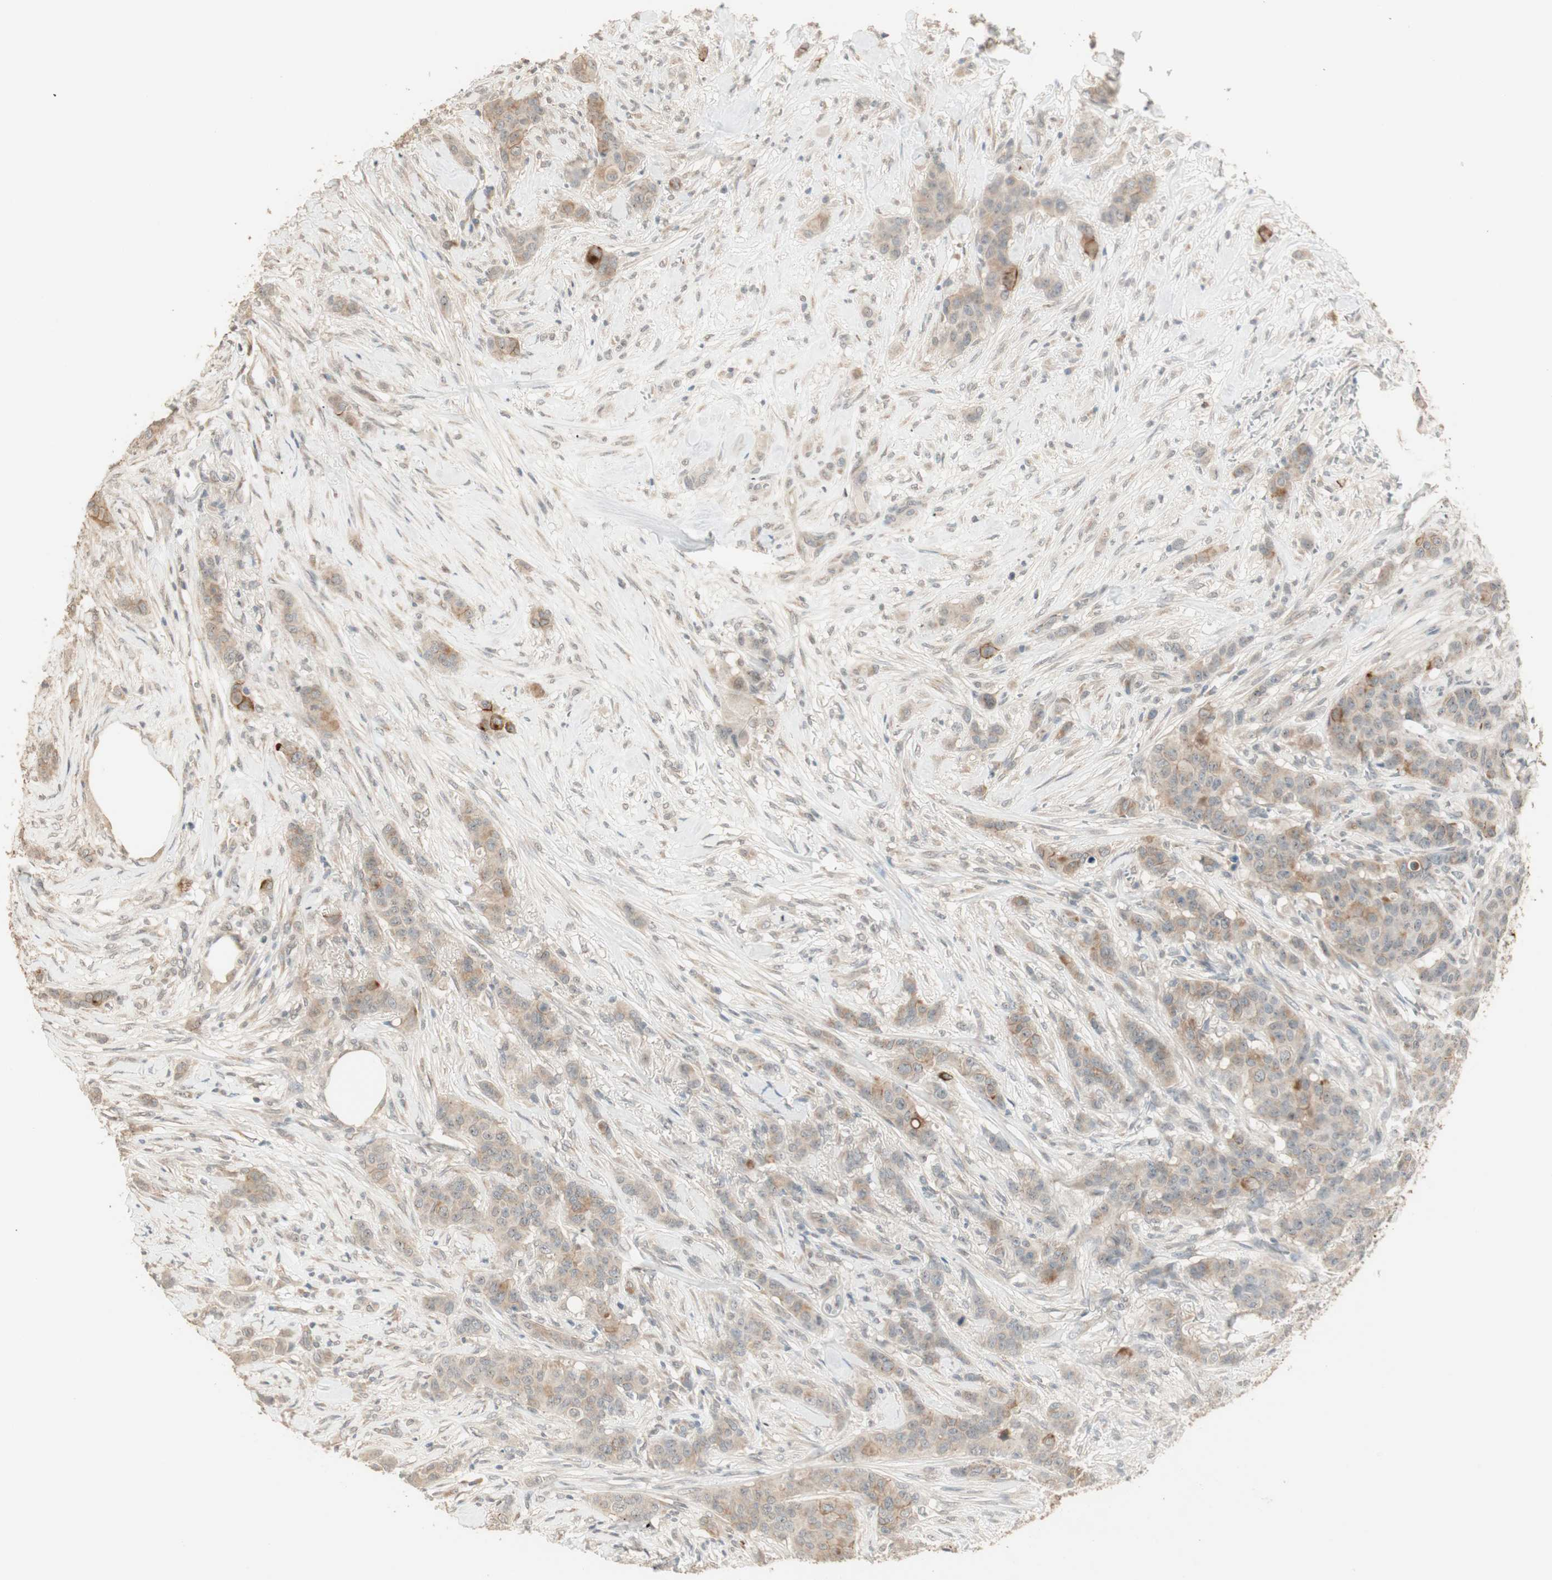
{"staining": {"intensity": "weak", "quantity": ">75%", "location": "cytoplasmic/membranous"}, "tissue": "breast cancer", "cell_type": "Tumor cells", "image_type": "cancer", "snomed": [{"axis": "morphology", "description": "Duct carcinoma"}, {"axis": "topography", "description": "Breast"}], "caption": "Breast infiltrating ductal carcinoma stained for a protein displays weak cytoplasmic/membranous positivity in tumor cells. The staining was performed using DAB (3,3'-diaminobenzidine), with brown indicating positive protein expression. Nuclei are stained blue with hematoxylin.", "gene": "TASOR", "patient": {"sex": "female", "age": 40}}